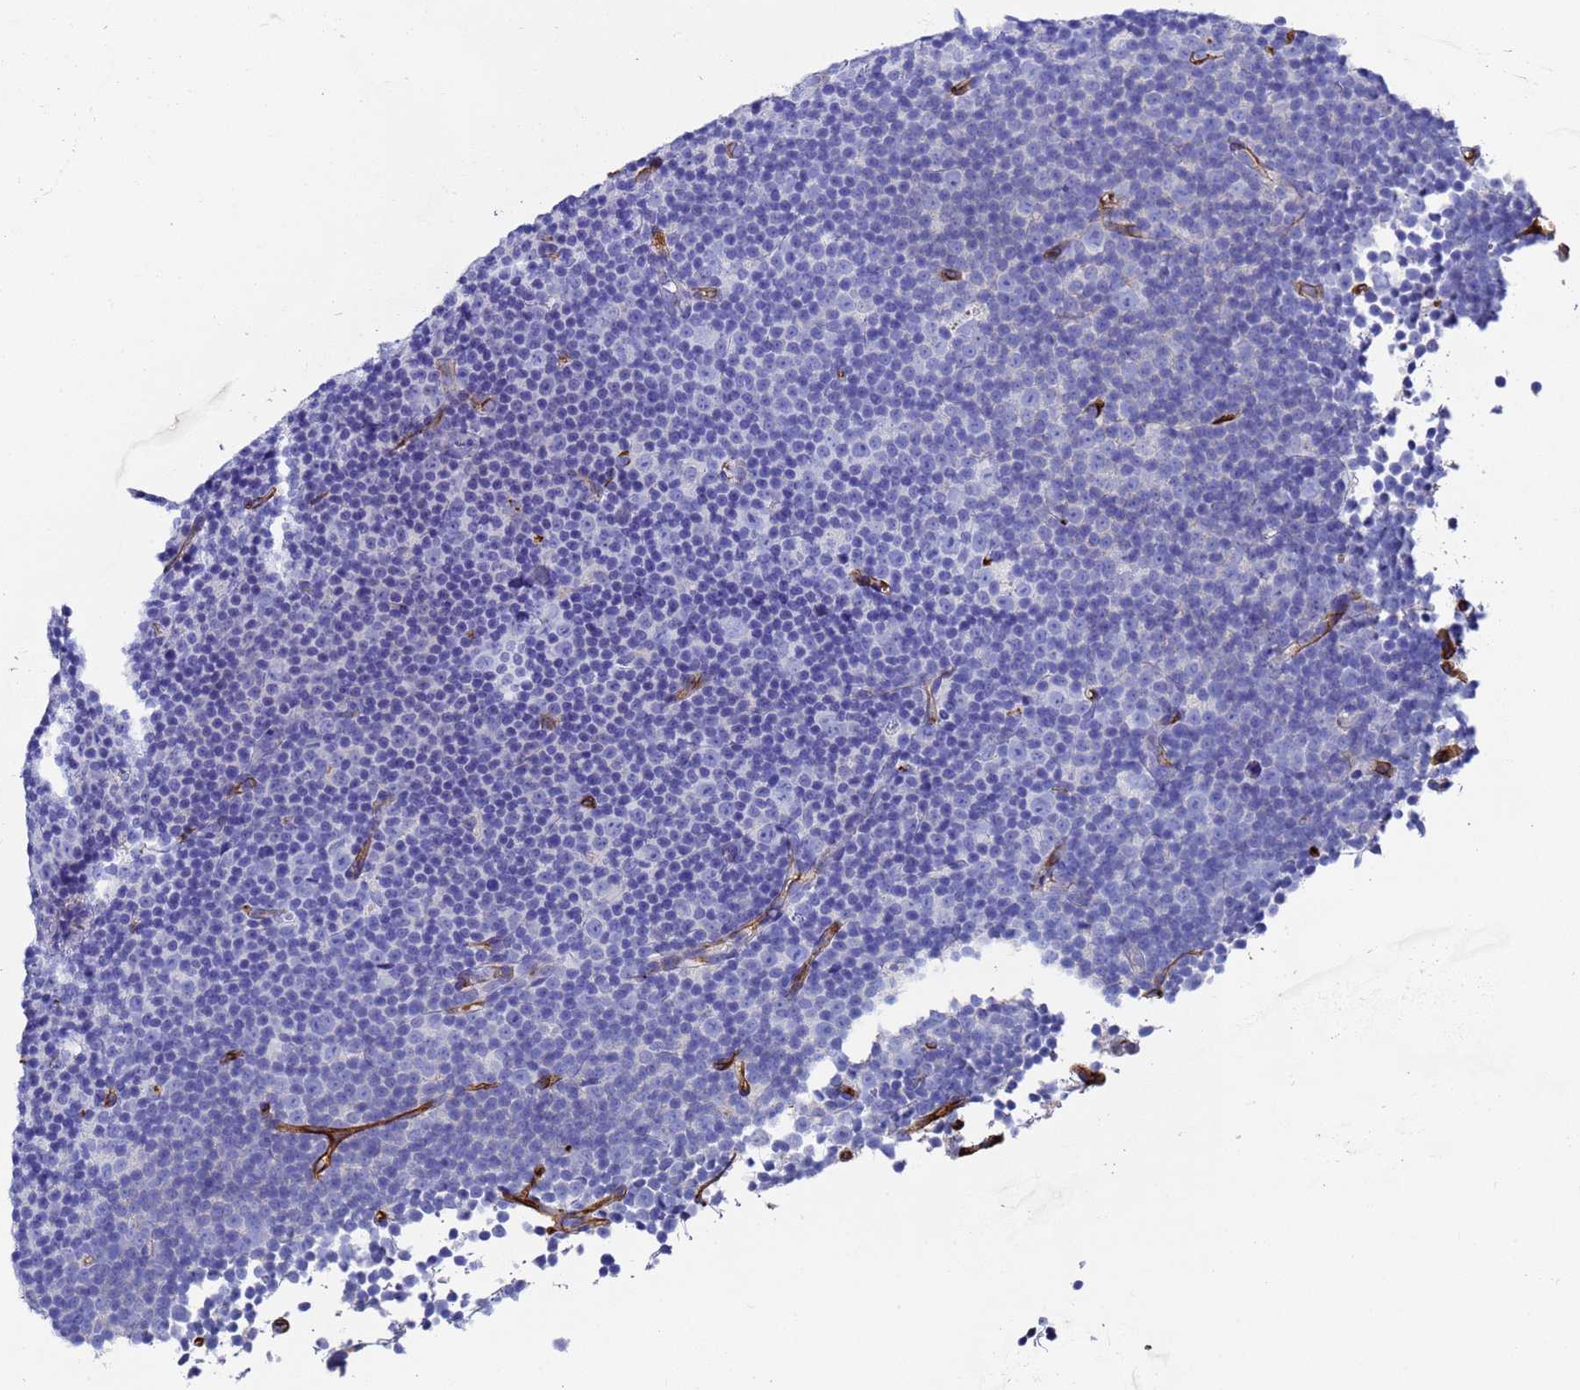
{"staining": {"intensity": "negative", "quantity": "none", "location": "none"}, "tissue": "lymphoma", "cell_type": "Tumor cells", "image_type": "cancer", "snomed": [{"axis": "morphology", "description": "Malignant lymphoma, non-Hodgkin's type, Low grade"}, {"axis": "topography", "description": "Lymph node"}], "caption": "IHC micrograph of human lymphoma stained for a protein (brown), which reveals no staining in tumor cells.", "gene": "ADIPOQ", "patient": {"sex": "female", "age": 67}}